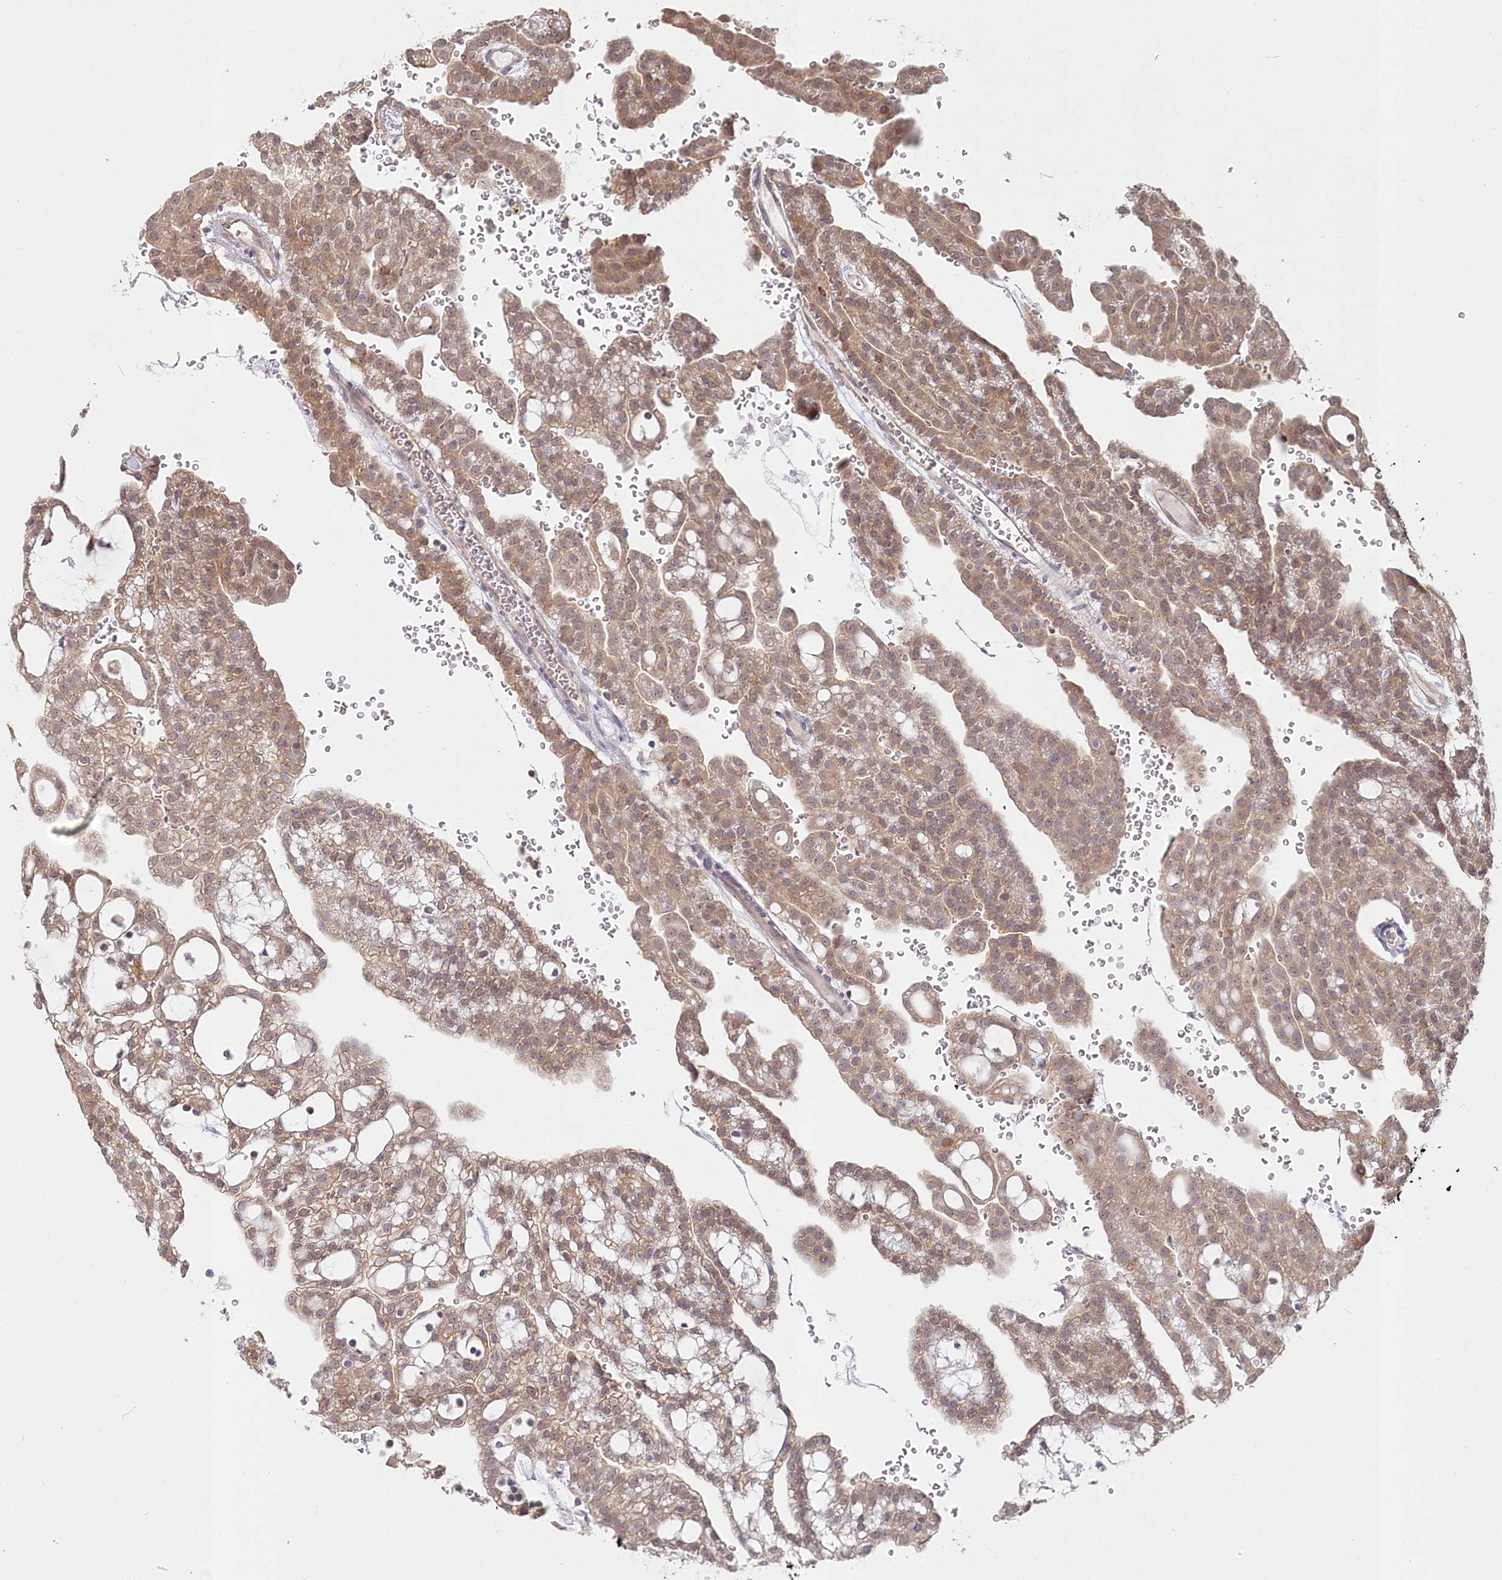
{"staining": {"intensity": "moderate", "quantity": ">75%", "location": "cytoplasmic/membranous"}, "tissue": "renal cancer", "cell_type": "Tumor cells", "image_type": "cancer", "snomed": [{"axis": "morphology", "description": "Adenocarcinoma, NOS"}, {"axis": "topography", "description": "Kidney"}], "caption": "A brown stain highlights moderate cytoplasmic/membranous staining of a protein in human renal adenocarcinoma tumor cells.", "gene": "AAMDC", "patient": {"sex": "male", "age": 63}}